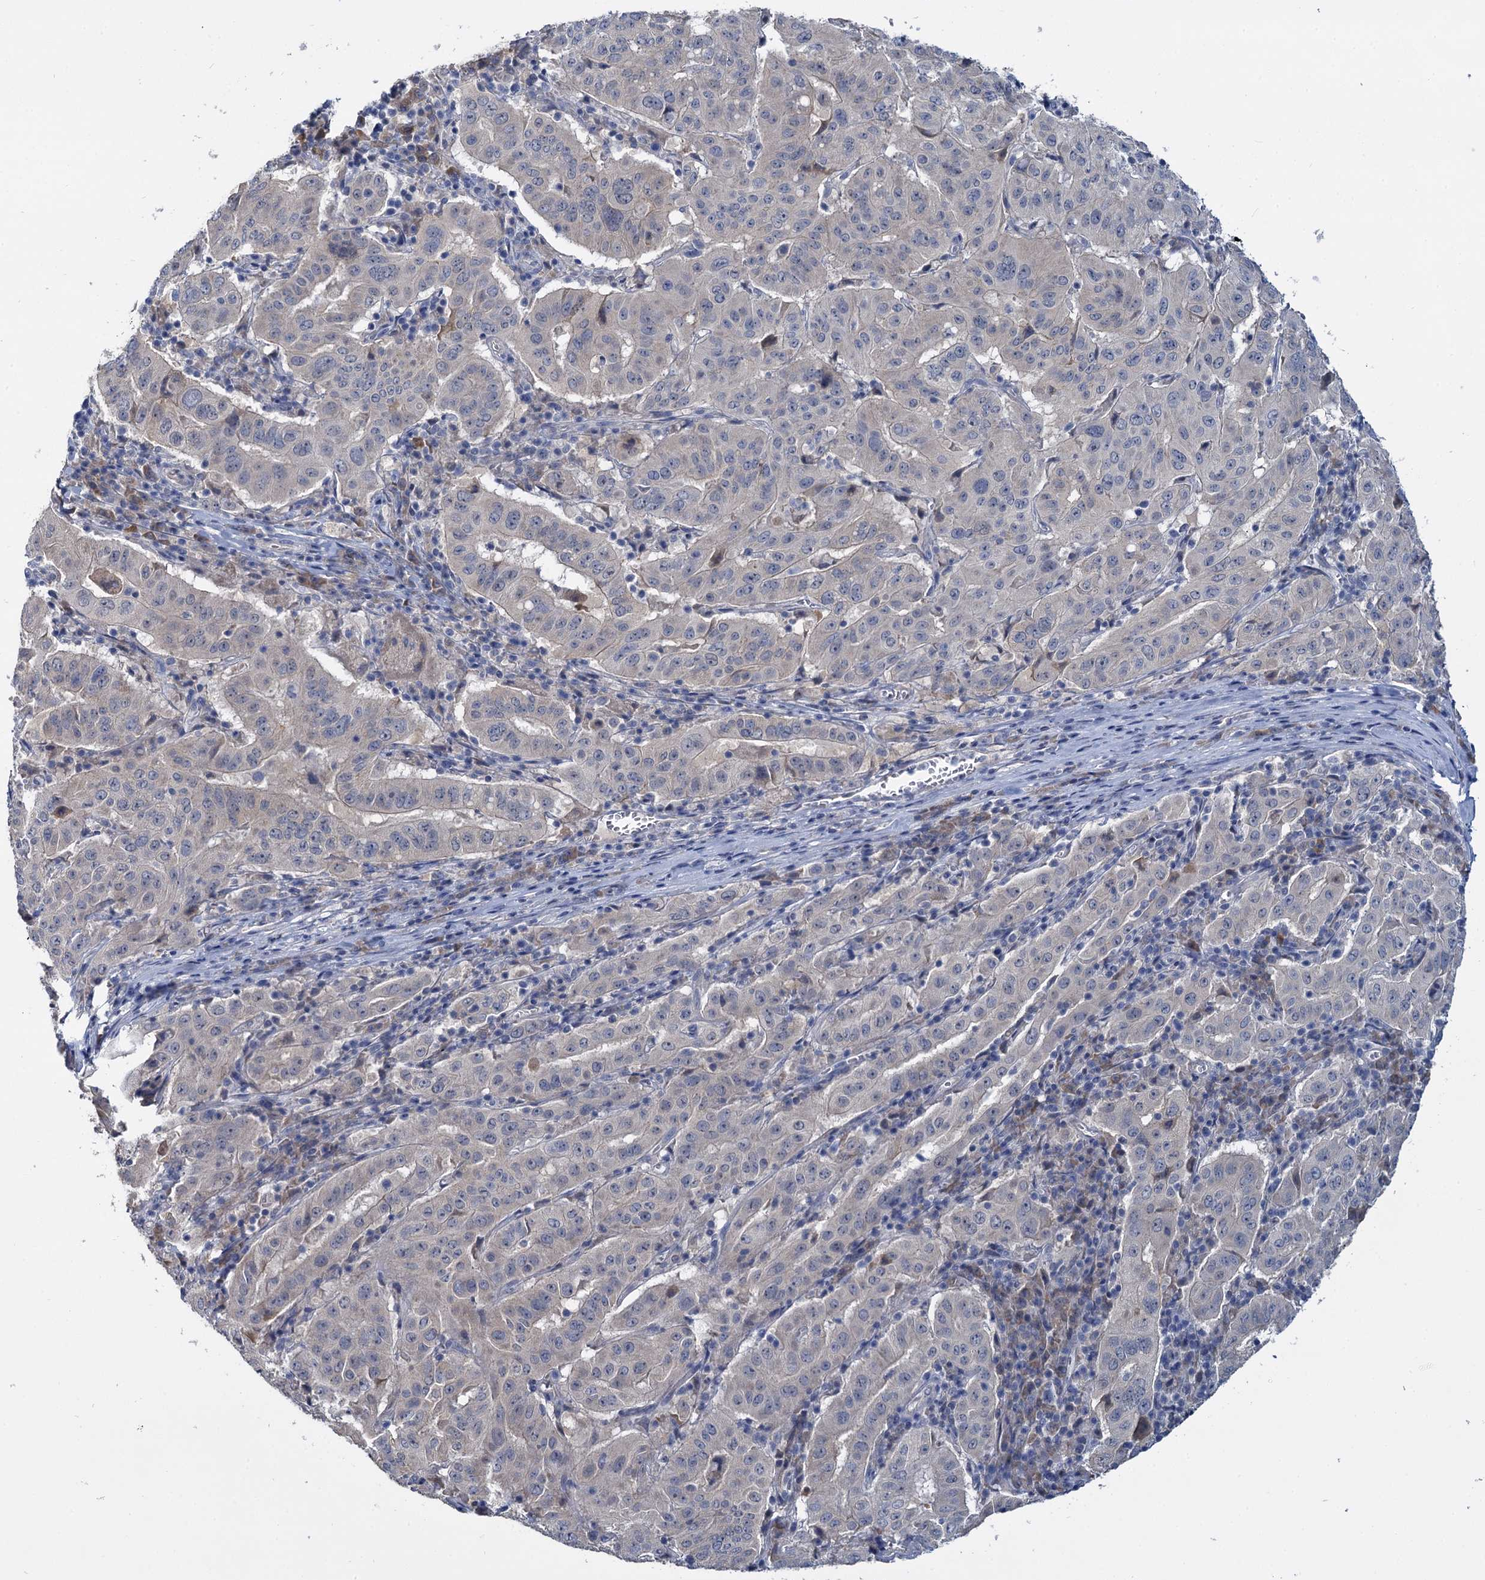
{"staining": {"intensity": "negative", "quantity": "none", "location": "none"}, "tissue": "pancreatic cancer", "cell_type": "Tumor cells", "image_type": "cancer", "snomed": [{"axis": "morphology", "description": "Adenocarcinoma, NOS"}, {"axis": "topography", "description": "Pancreas"}], "caption": "The immunohistochemistry image has no significant positivity in tumor cells of pancreatic adenocarcinoma tissue.", "gene": "ANKRD42", "patient": {"sex": "male", "age": 63}}